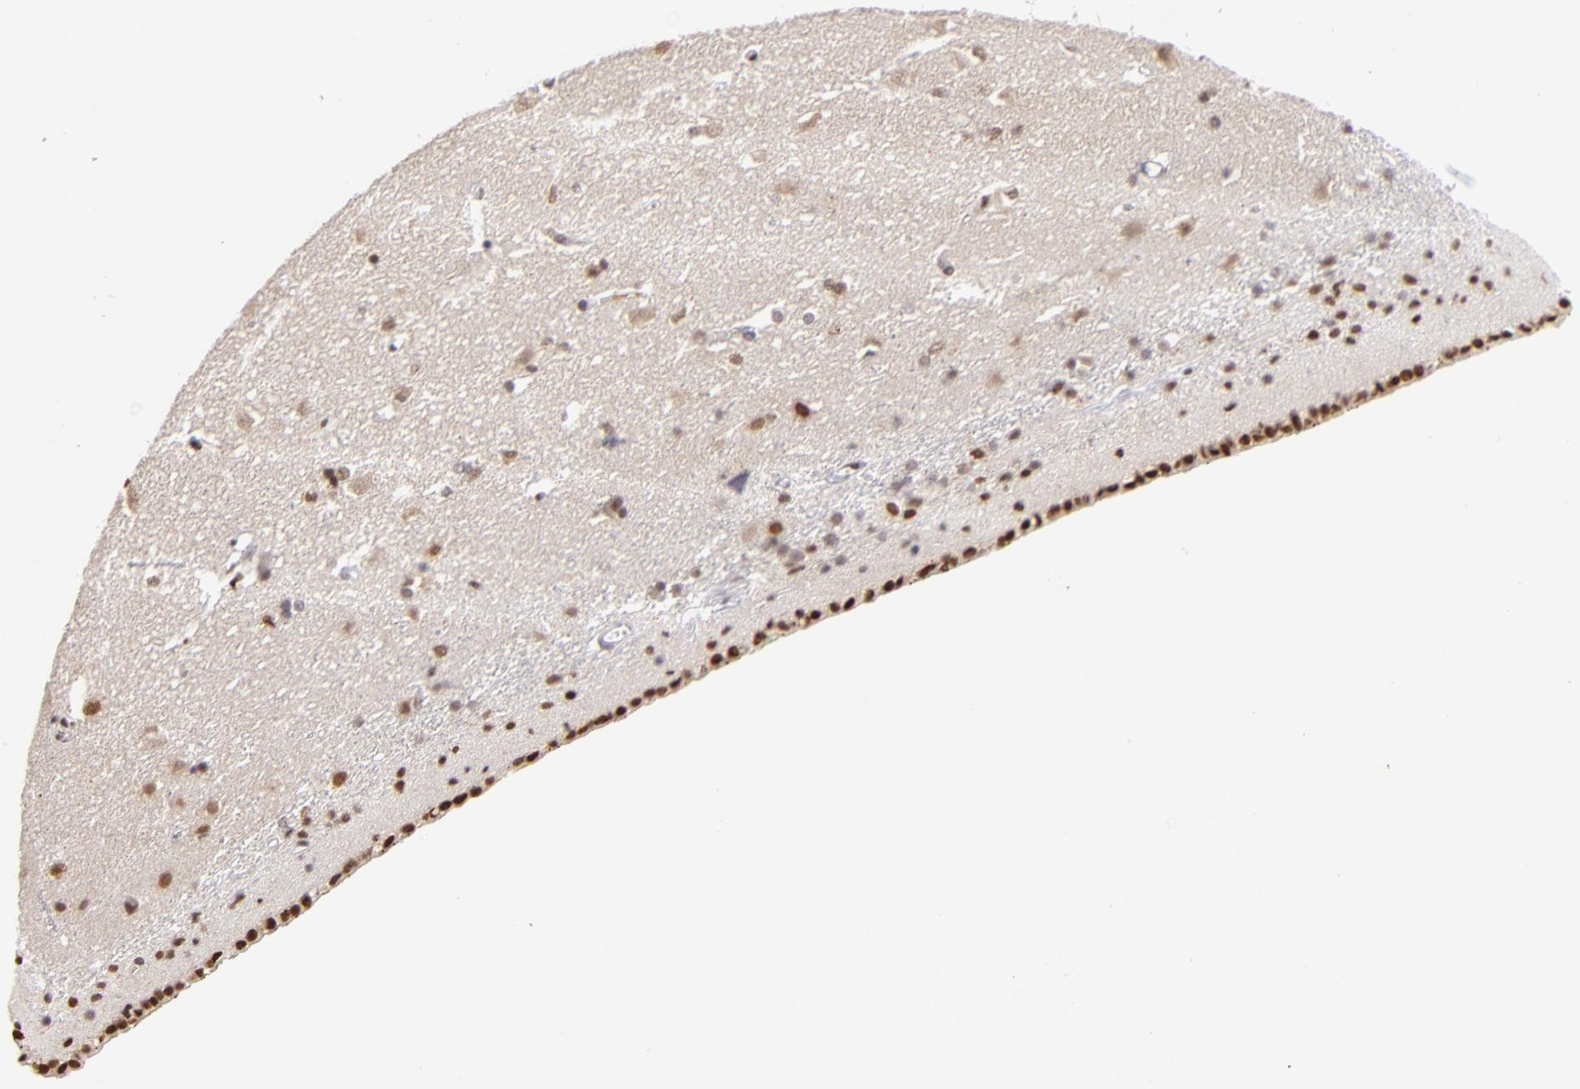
{"staining": {"intensity": "weak", "quantity": "25%-75%", "location": "cytoplasmic/membranous,nuclear"}, "tissue": "caudate", "cell_type": "Glial cells", "image_type": "normal", "snomed": [{"axis": "morphology", "description": "Normal tissue, NOS"}, {"axis": "topography", "description": "Lateral ventricle wall"}], "caption": "Protein analysis of normal caudate demonstrates weak cytoplasmic/membranous,nuclear positivity in about 25%-75% of glial cells.", "gene": "RXRG", "patient": {"sex": "female", "age": 19}}